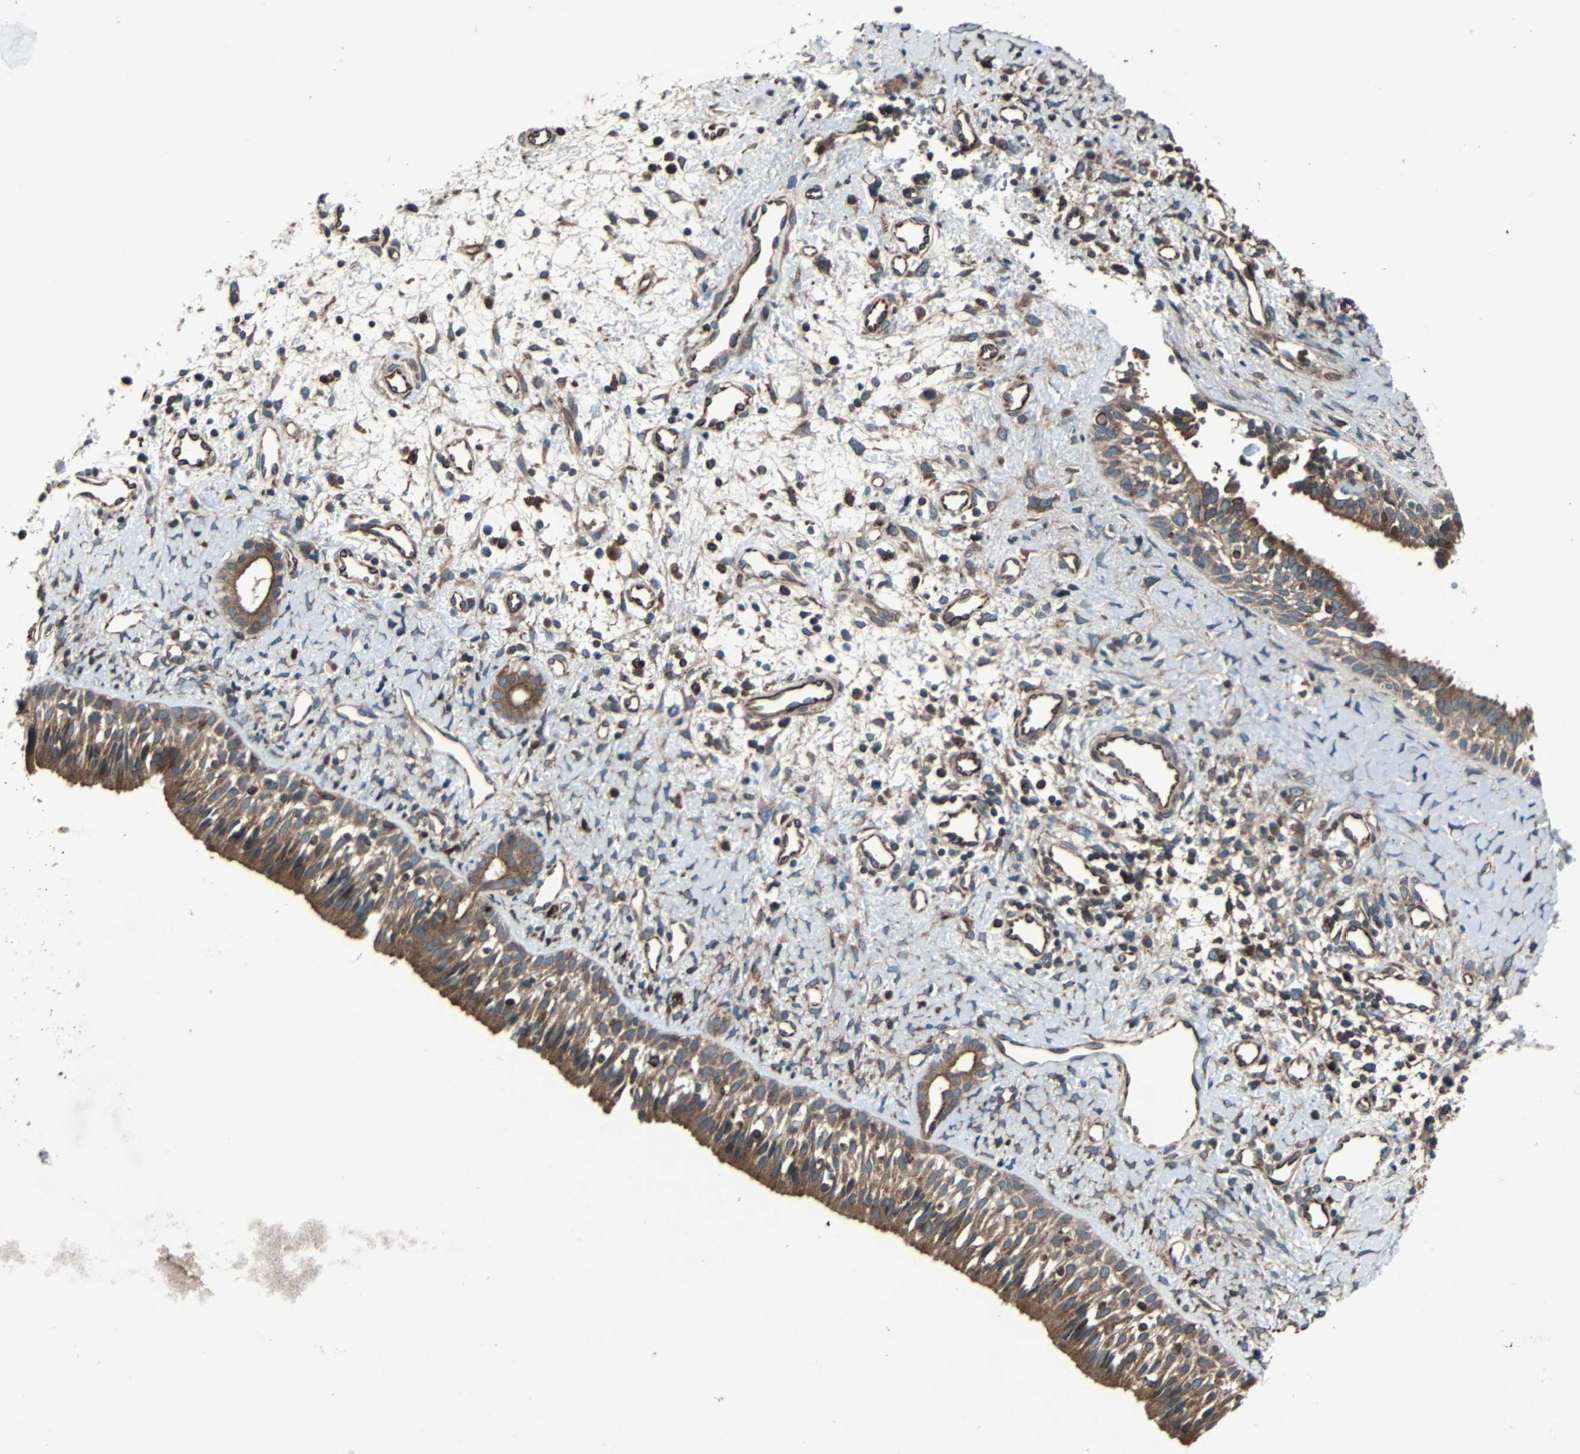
{"staining": {"intensity": "strong", "quantity": ">75%", "location": "cytoplasmic/membranous"}, "tissue": "nasopharynx", "cell_type": "Respiratory epithelial cells", "image_type": "normal", "snomed": [{"axis": "morphology", "description": "Normal tissue, NOS"}, {"axis": "topography", "description": "Nasopharynx"}], "caption": "Protein positivity by immunohistochemistry (IHC) demonstrates strong cytoplasmic/membranous expression in about >75% of respiratory epithelial cells in normal nasopharynx.", "gene": "RAB7A", "patient": {"sex": "male", "age": 22}}